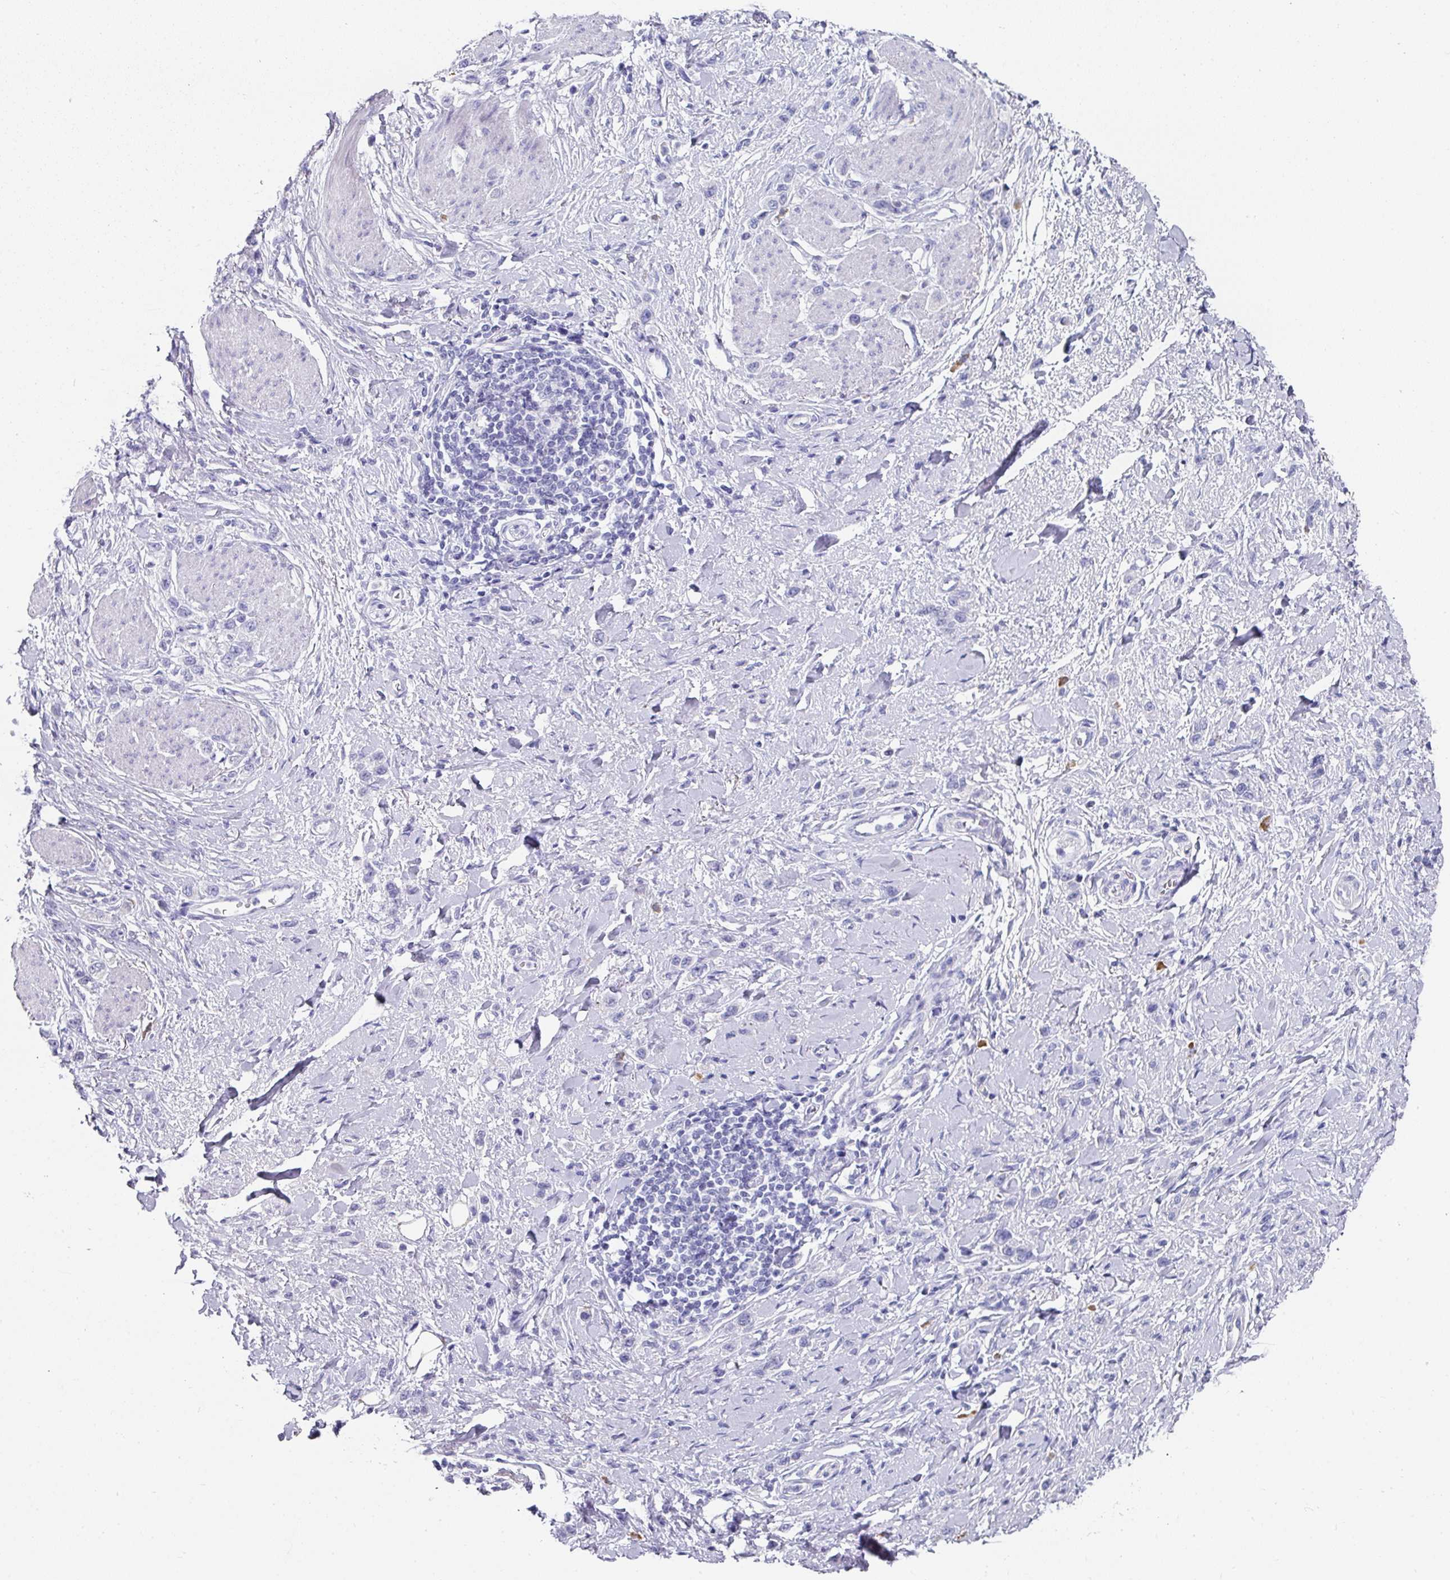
{"staining": {"intensity": "negative", "quantity": "none", "location": "none"}, "tissue": "stomach cancer", "cell_type": "Tumor cells", "image_type": "cancer", "snomed": [{"axis": "morphology", "description": "Adenocarcinoma, NOS"}, {"axis": "topography", "description": "Stomach"}], "caption": "Stomach cancer was stained to show a protein in brown. There is no significant expression in tumor cells.", "gene": "SETBP1", "patient": {"sex": "female", "age": 65}}